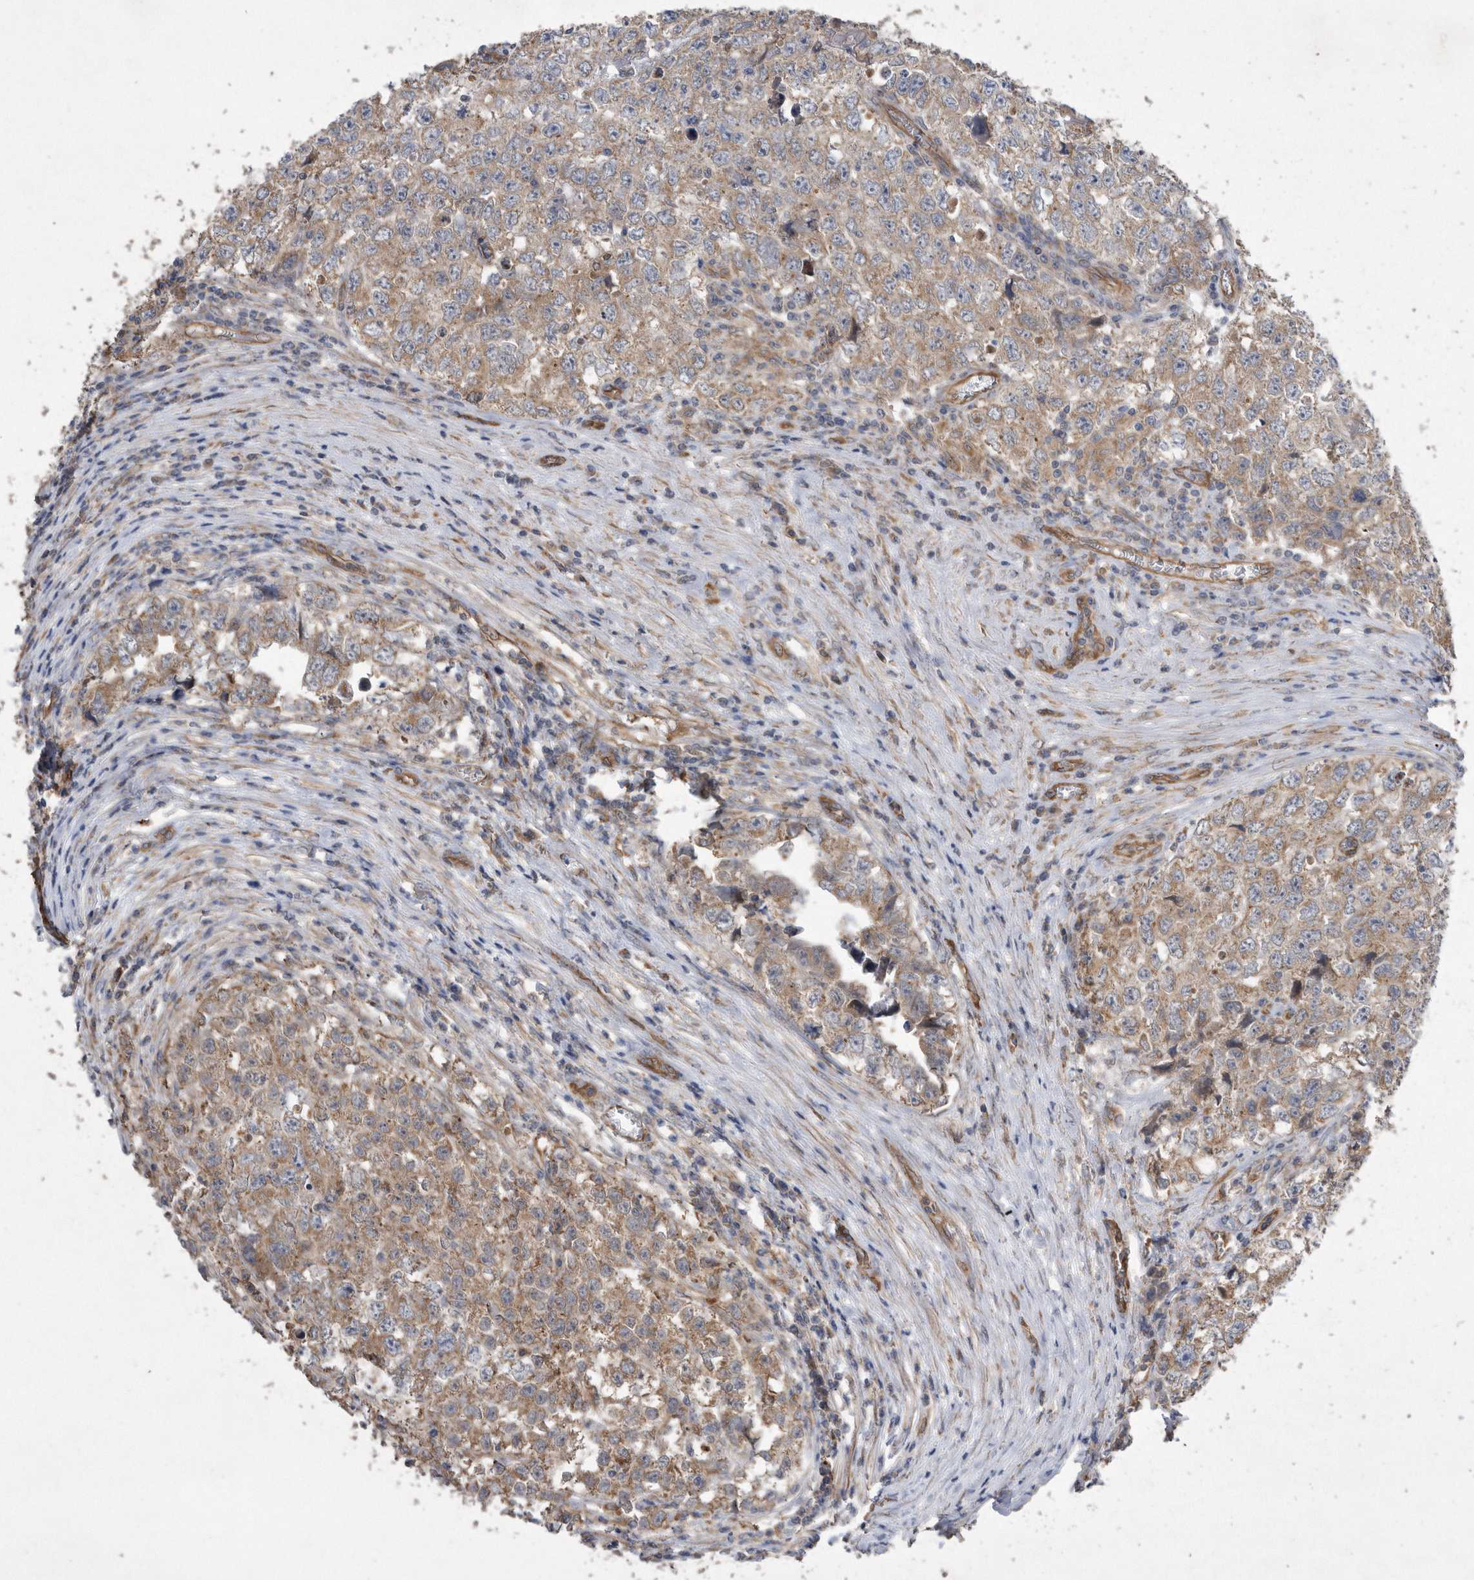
{"staining": {"intensity": "moderate", "quantity": ">75%", "location": "cytoplasmic/membranous"}, "tissue": "testis cancer", "cell_type": "Tumor cells", "image_type": "cancer", "snomed": [{"axis": "morphology", "description": "Seminoma, NOS"}, {"axis": "morphology", "description": "Carcinoma, Embryonal, NOS"}, {"axis": "topography", "description": "Testis"}], "caption": "Brown immunohistochemical staining in human testis cancer (embryonal carcinoma) displays moderate cytoplasmic/membranous expression in about >75% of tumor cells.", "gene": "PON2", "patient": {"sex": "male", "age": 43}}